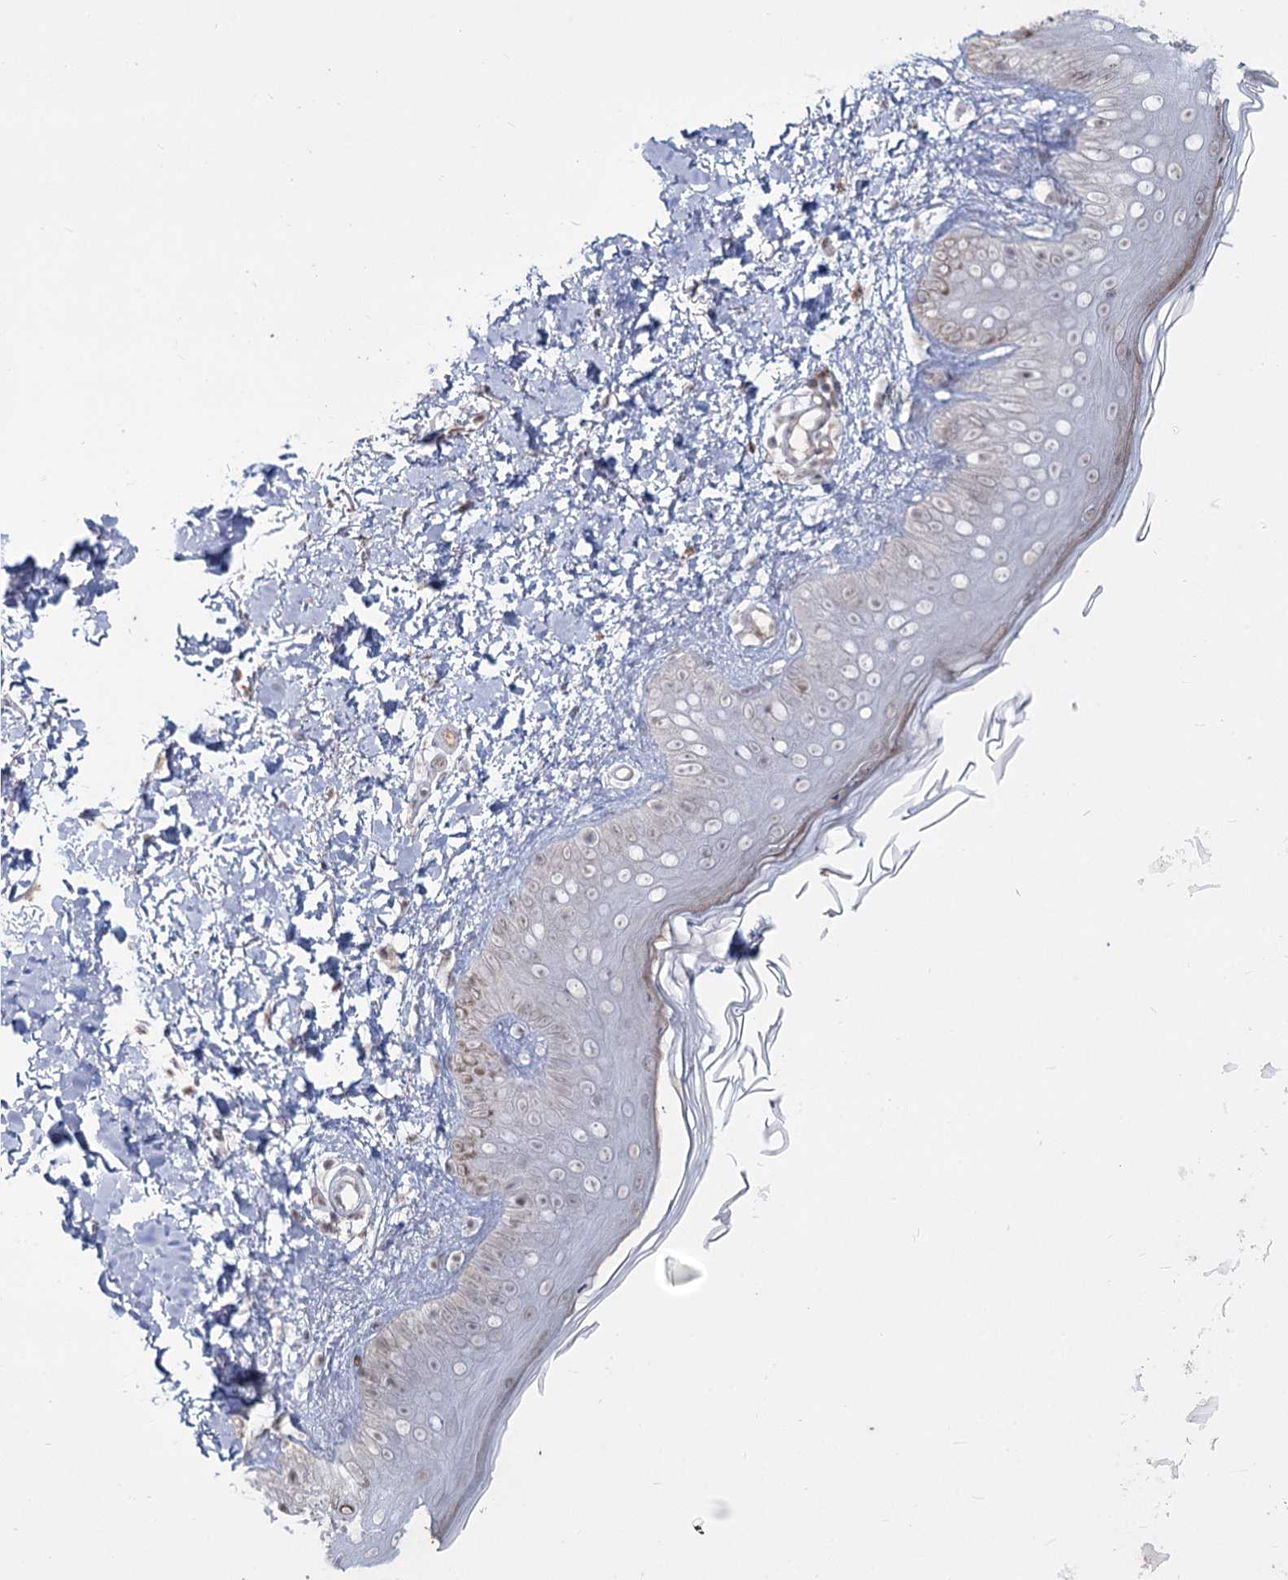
{"staining": {"intensity": "negative", "quantity": "none", "location": "none"}, "tissue": "skin", "cell_type": "Fibroblasts", "image_type": "normal", "snomed": [{"axis": "morphology", "description": "Normal tissue, NOS"}, {"axis": "topography", "description": "Skin"}], "caption": "DAB immunohistochemical staining of normal skin displays no significant expression in fibroblasts. (DAB (3,3'-diaminobenzidine) immunohistochemistry (IHC) with hematoxylin counter stain).", "gene": "LY6G5C", "patient": {"sex": "male", "age": 52}}